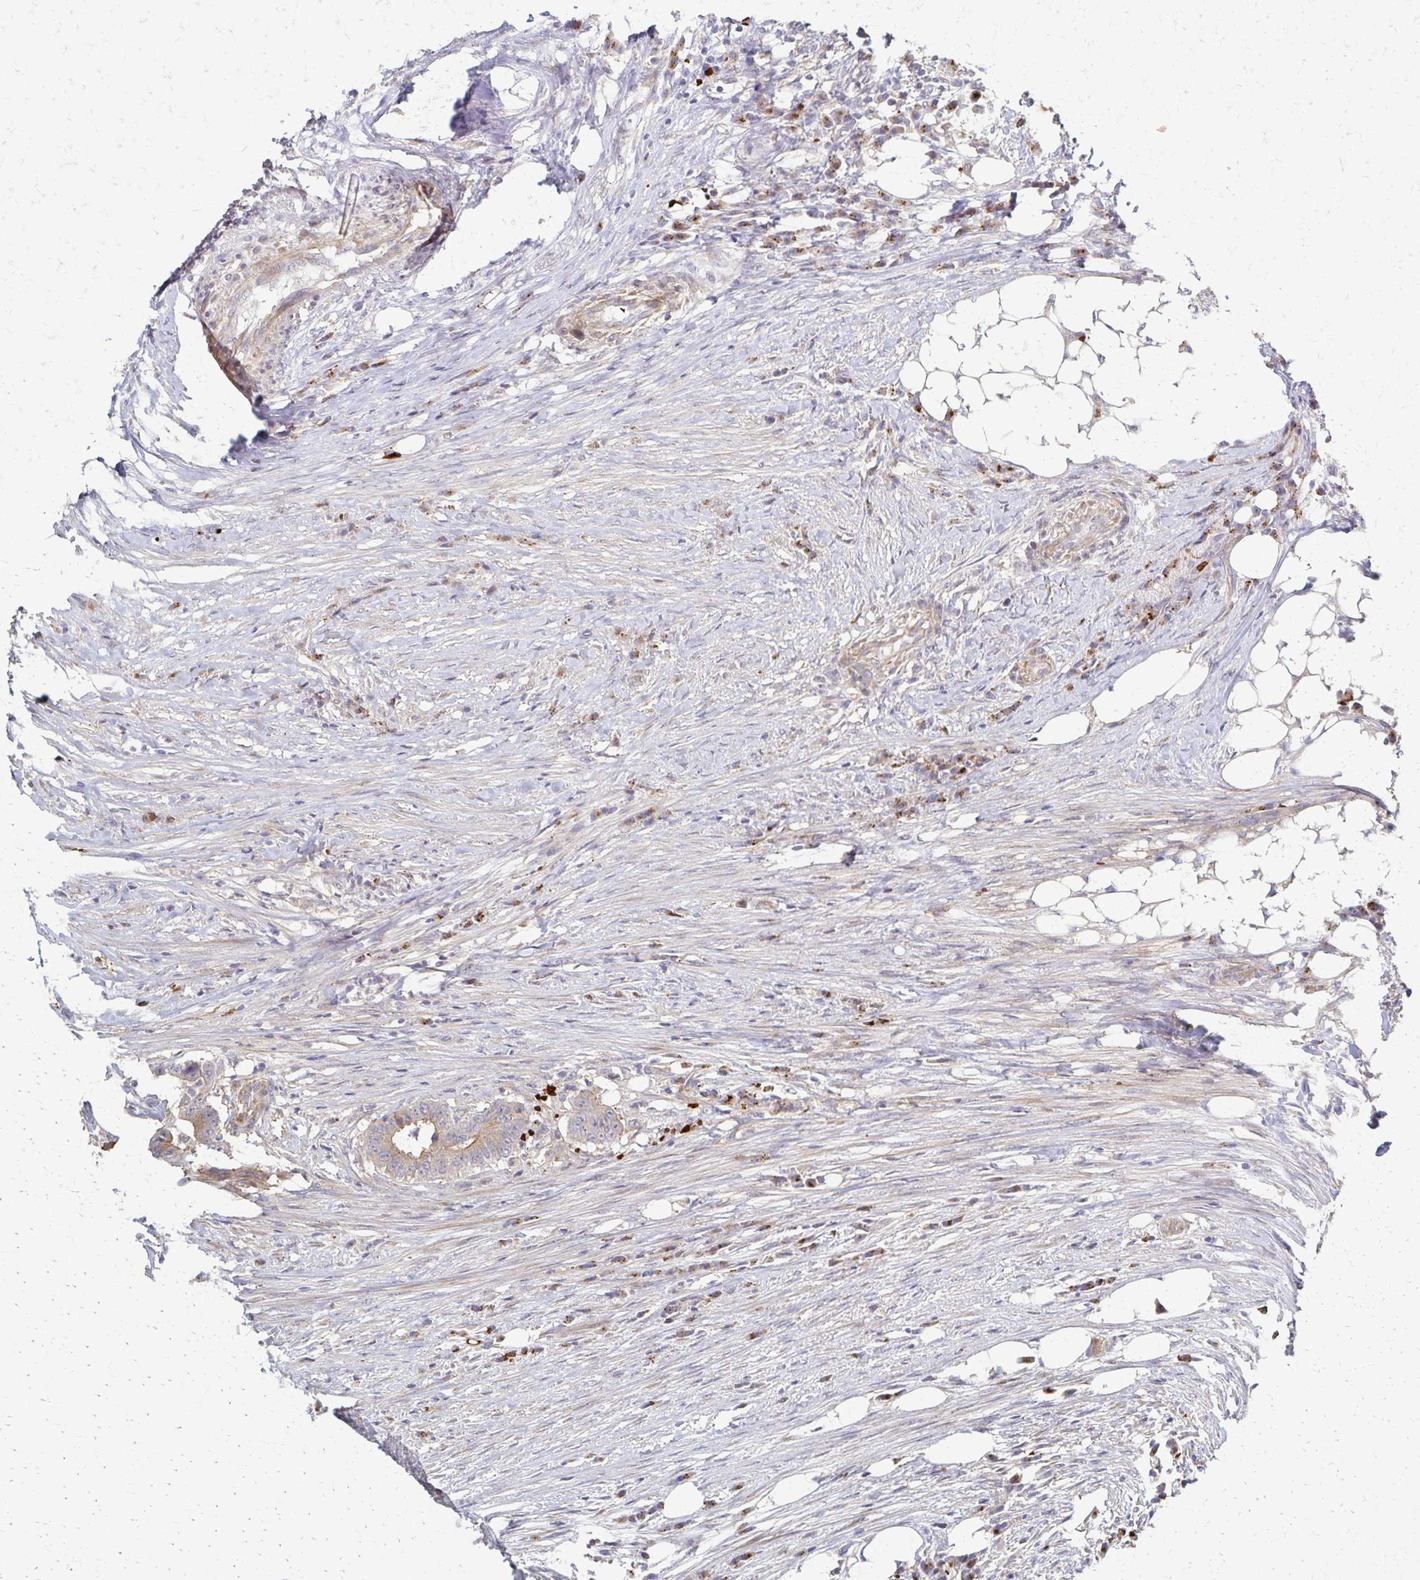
{"staining": {"intensity": "moderate", "quantity": ">75%", "location": "cytoplasmic/membranous"}, "tissue": "colorectal cancer", "cell_type": "Tumor cells", "image_type": "cancer", "snomed": [{"axis": "morphology", "description": "Adenocarcinoma, NOS"}, {"axis": "topography", "description": "Colon"}], "caption": "The immunohistochemical stain highlights moderate cytoplasmic/membranous positivity in tumor cells of colorectal cancer tissue. The protein of interest is stained brown, and the nuclei are stained in blue (DAB (3,3'-diaminobenzidine) IHC with brightfield microscopy, high magnification).", "gene": "SKA2", "patient": {"sex": "female", "age": 43}}